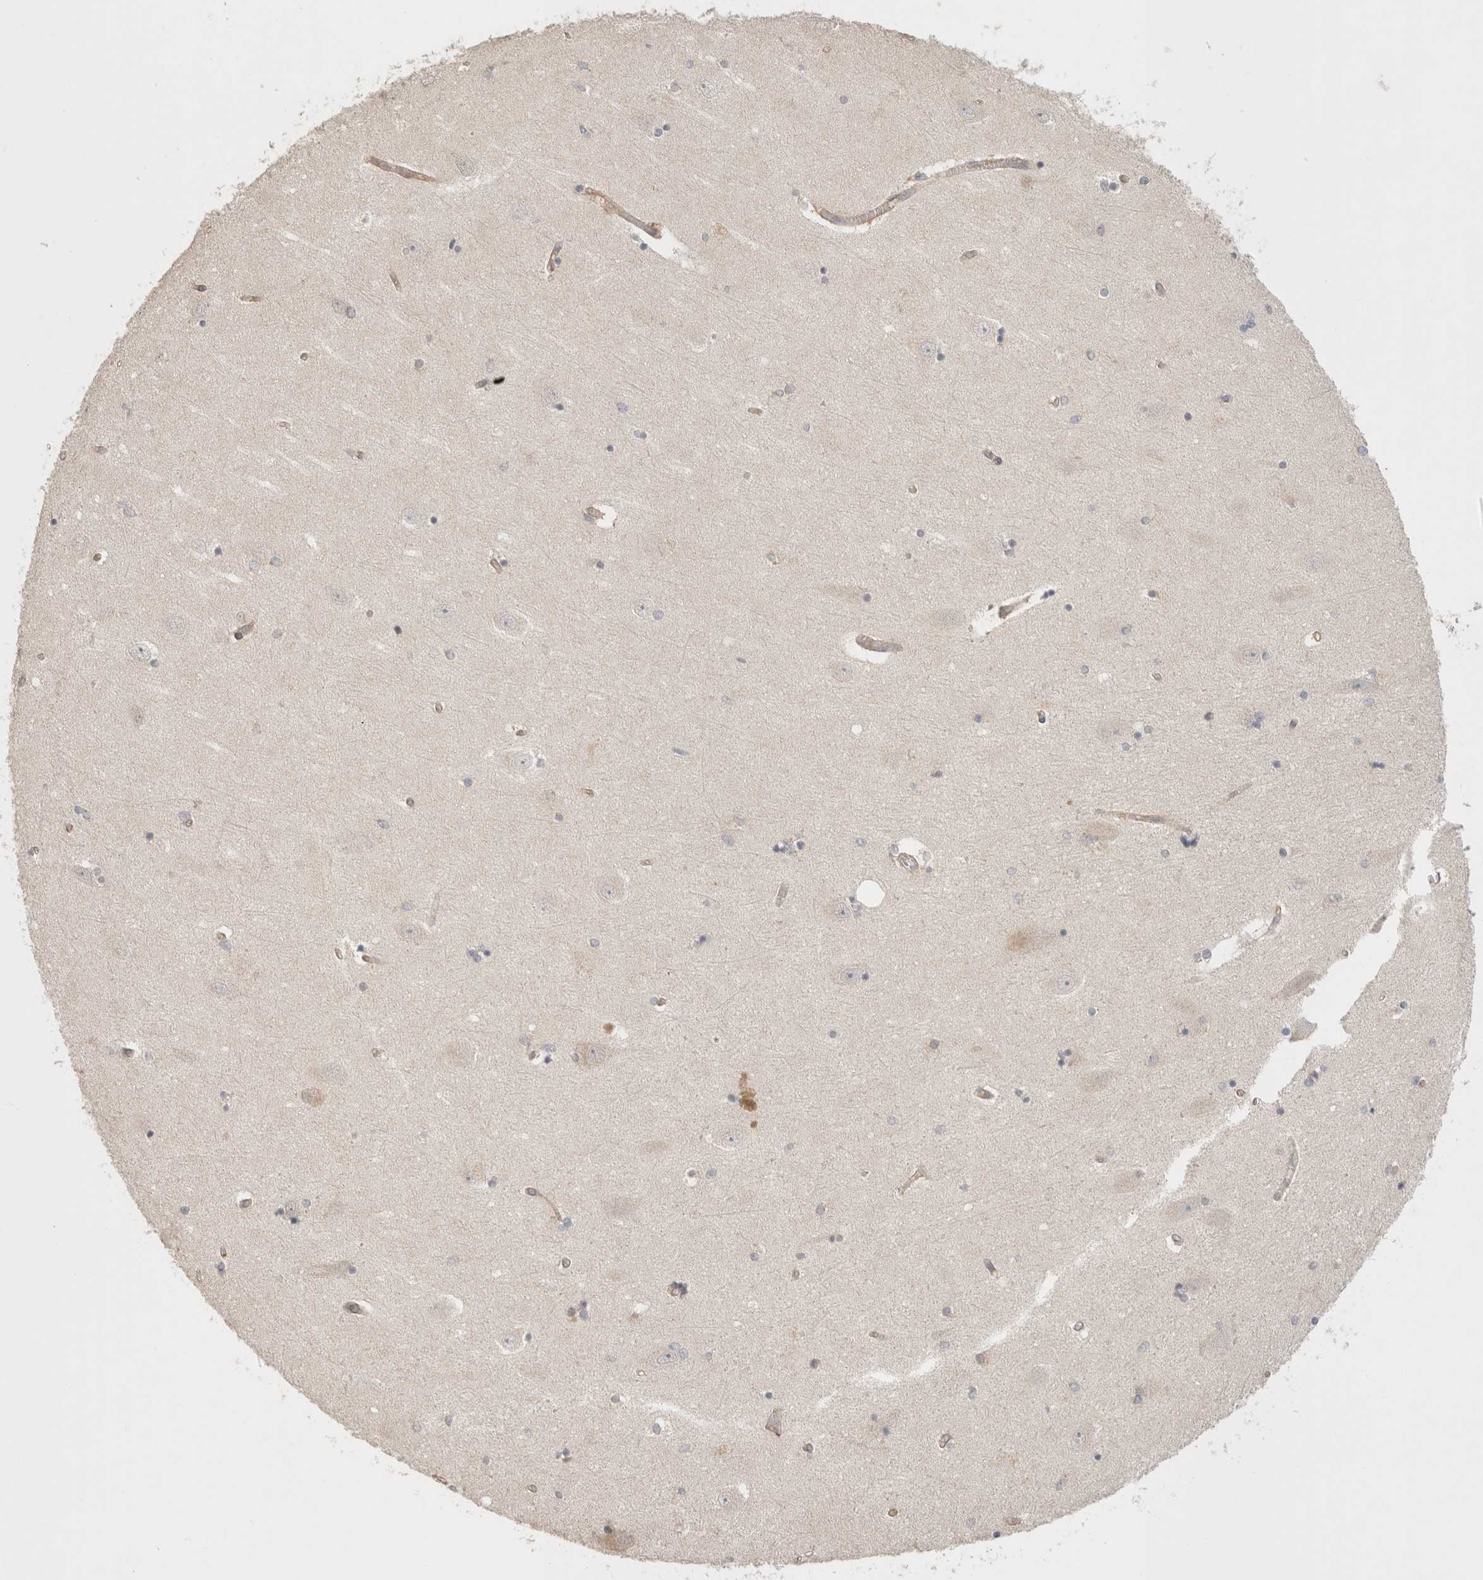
{"staining": {"intensity": "negative", "quantity": "none", "location": "none"}, "tissue": "hippocampus", "cell_type": "Glial cells", "image_type": "normal", "snomed": [{"axis": "morphology", "description": "Normal tissue, NOS"}, {"axis": "topography", "description": "Hippocampus"}], "caption": "The micrograph demonstrates no significant positivity in glial cells of hippocampus.", "gene": "HSPG2", "patient": {"sex": "female", "age": 54}}